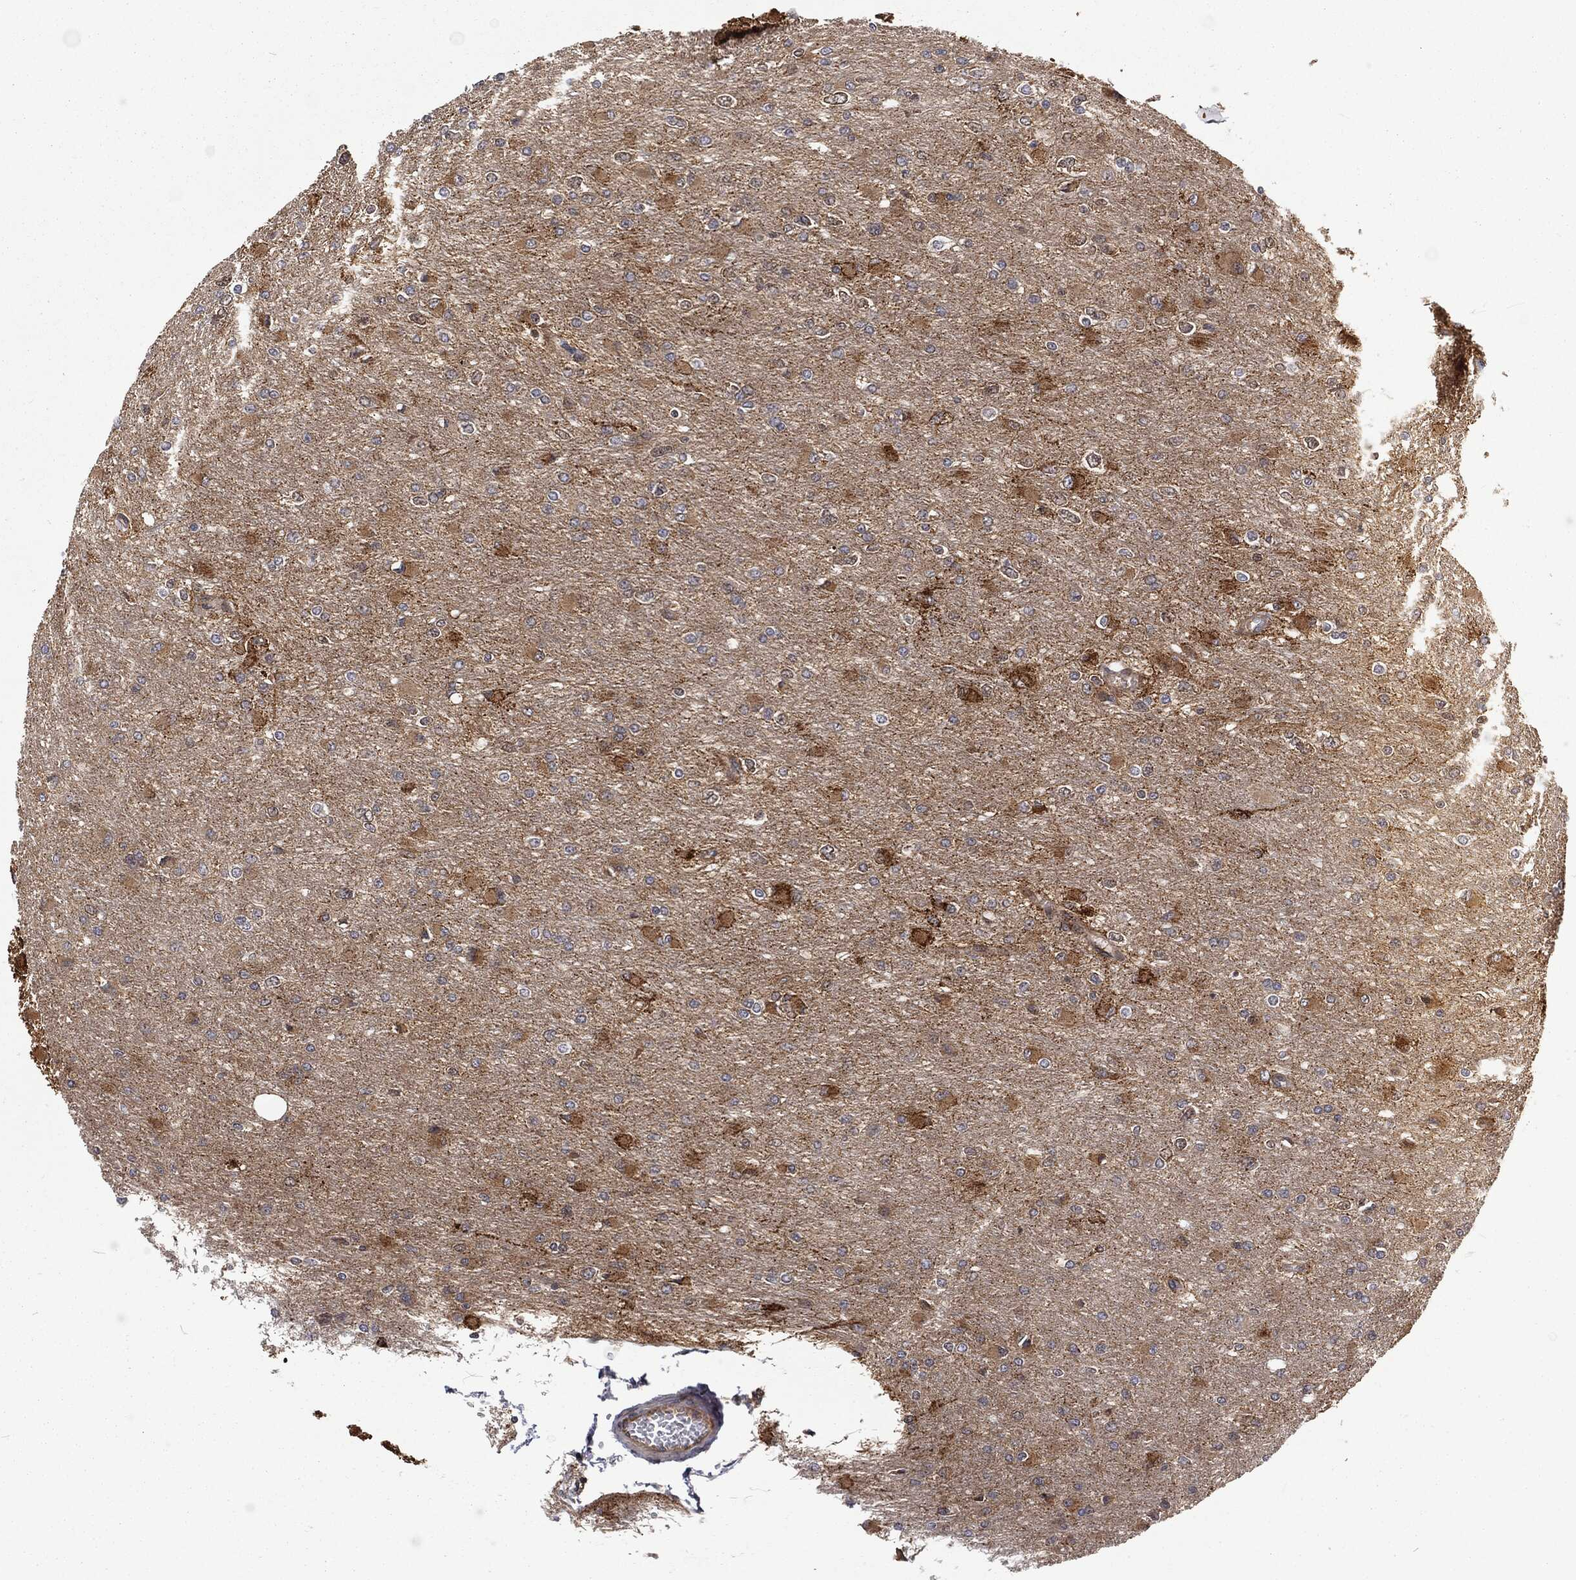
{"staining": {"intensity": "moderate", "quantity": "<25%", "location": "cytoplasmic/membranous"}, "tissue": "glioma", "cell_type": "Tumor cells", "image_type": "cancer", "snomed": [{"axis": "morphology", "description": "Glioma, malignant, High grade"}, {"axis": "topography", "description": "Cerebral cortex"}], "caption": "High-grade glioma (malignant) was stained to show a protein in brown. There is low levels of moderate cytoplasmic/membranous positivity in approximately <25% of tumor cells.", "gene": "RFTN1", "patient": {"sex": "female", "age": 36}}